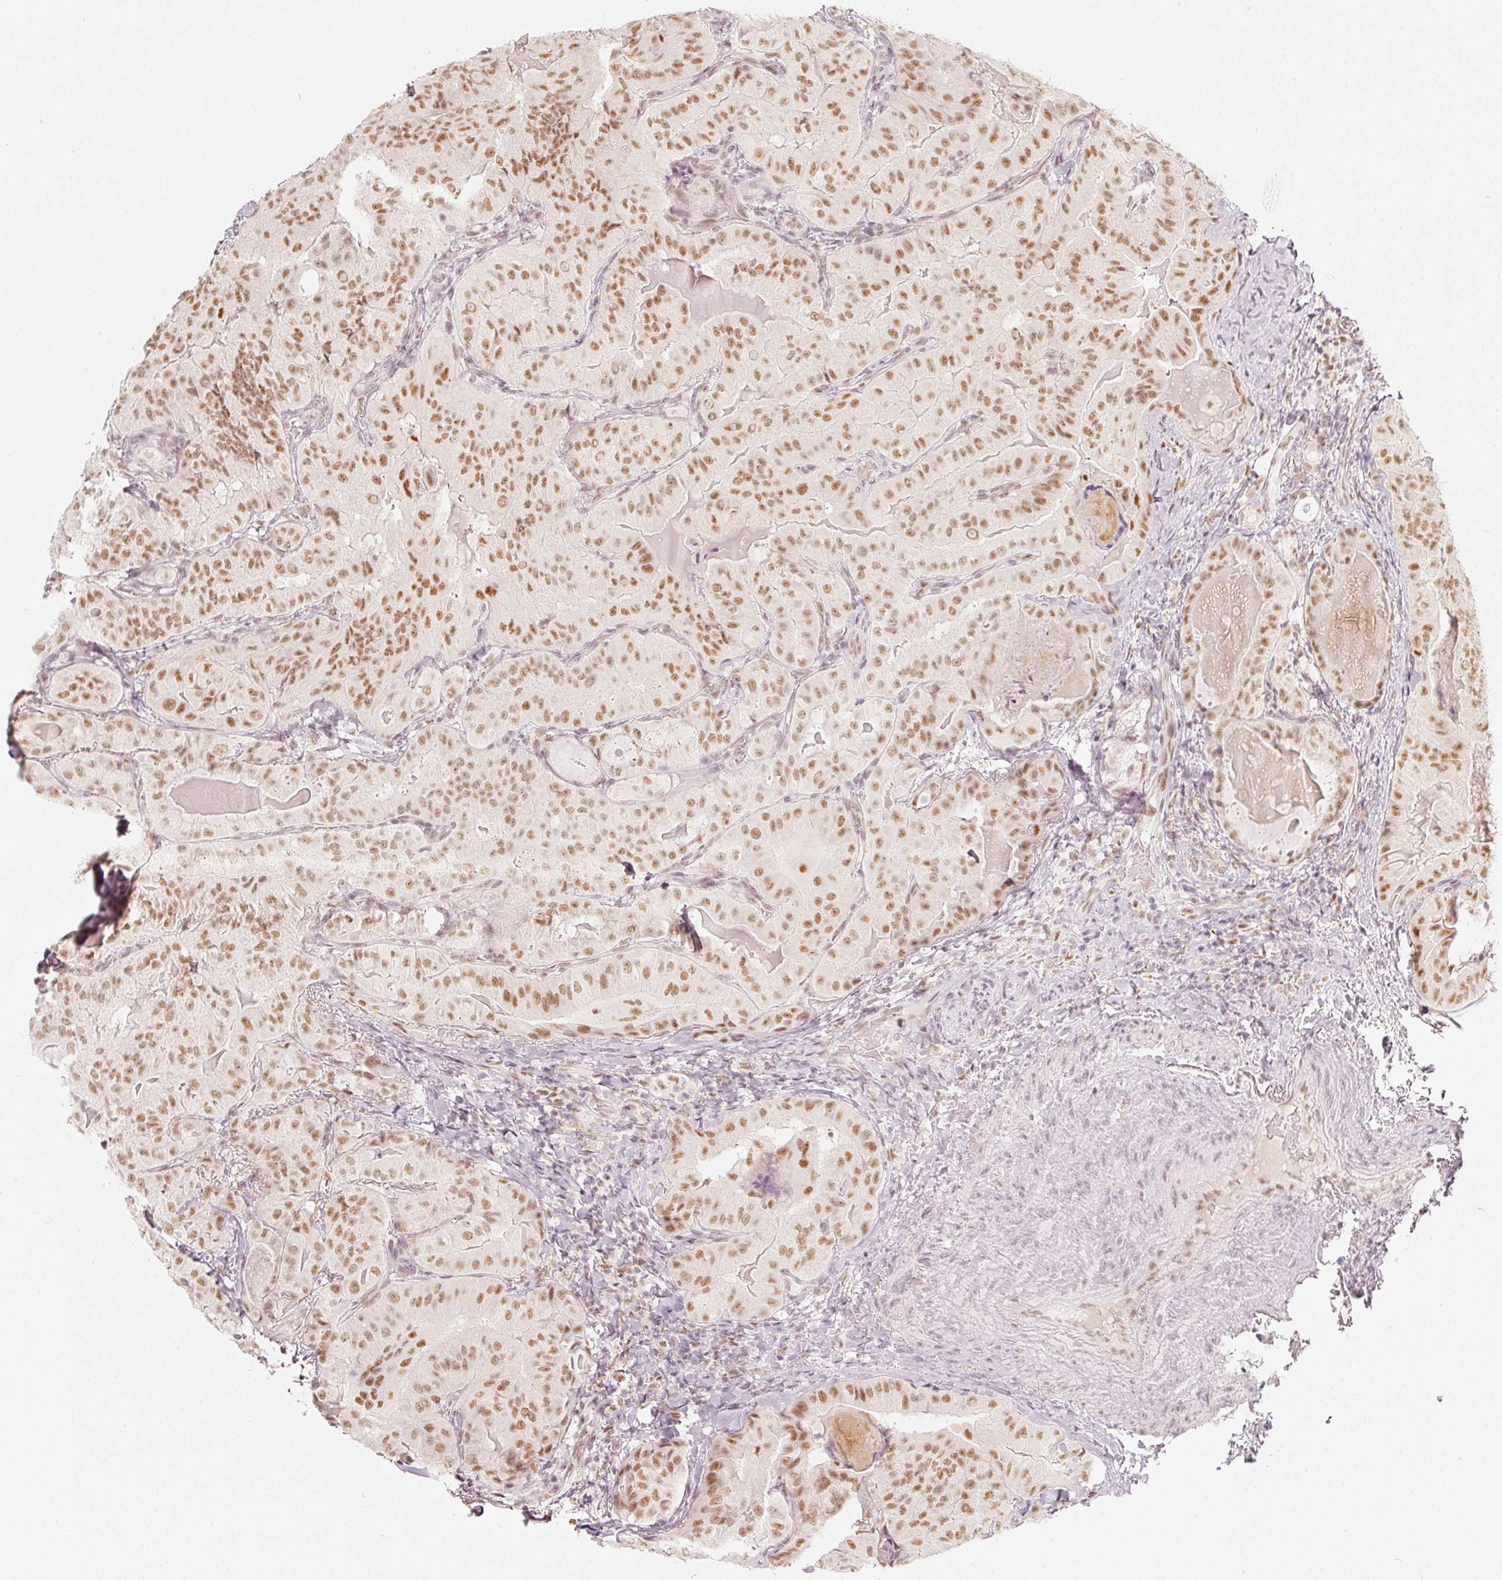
{"staining": {"intensity": "moderate", "quantity": ">75%", "location": "nuclear"}, "tissue": "thyroid cancer", "cell_type": "Tumor cells", "image_type": "cancer", "snomed": [{"axis": "morphology", "description": "Papillary adenocarcinoma, NOS"}, {"axis": "topography", "description": "Thyroid gland"}], "caption": "Immunohistochemistry (IHC) (DAB (3,3'-diaminobenzidine)) staining of papillary adenocarcinoma (thyroid) displays moderate nuclear protein staining in about >75% of tumor cells. (DAB IHC with brightfield microscopy, high magnification).", "gene": "PPP1R10", "patient": {"sex": "female", "age": 68}}